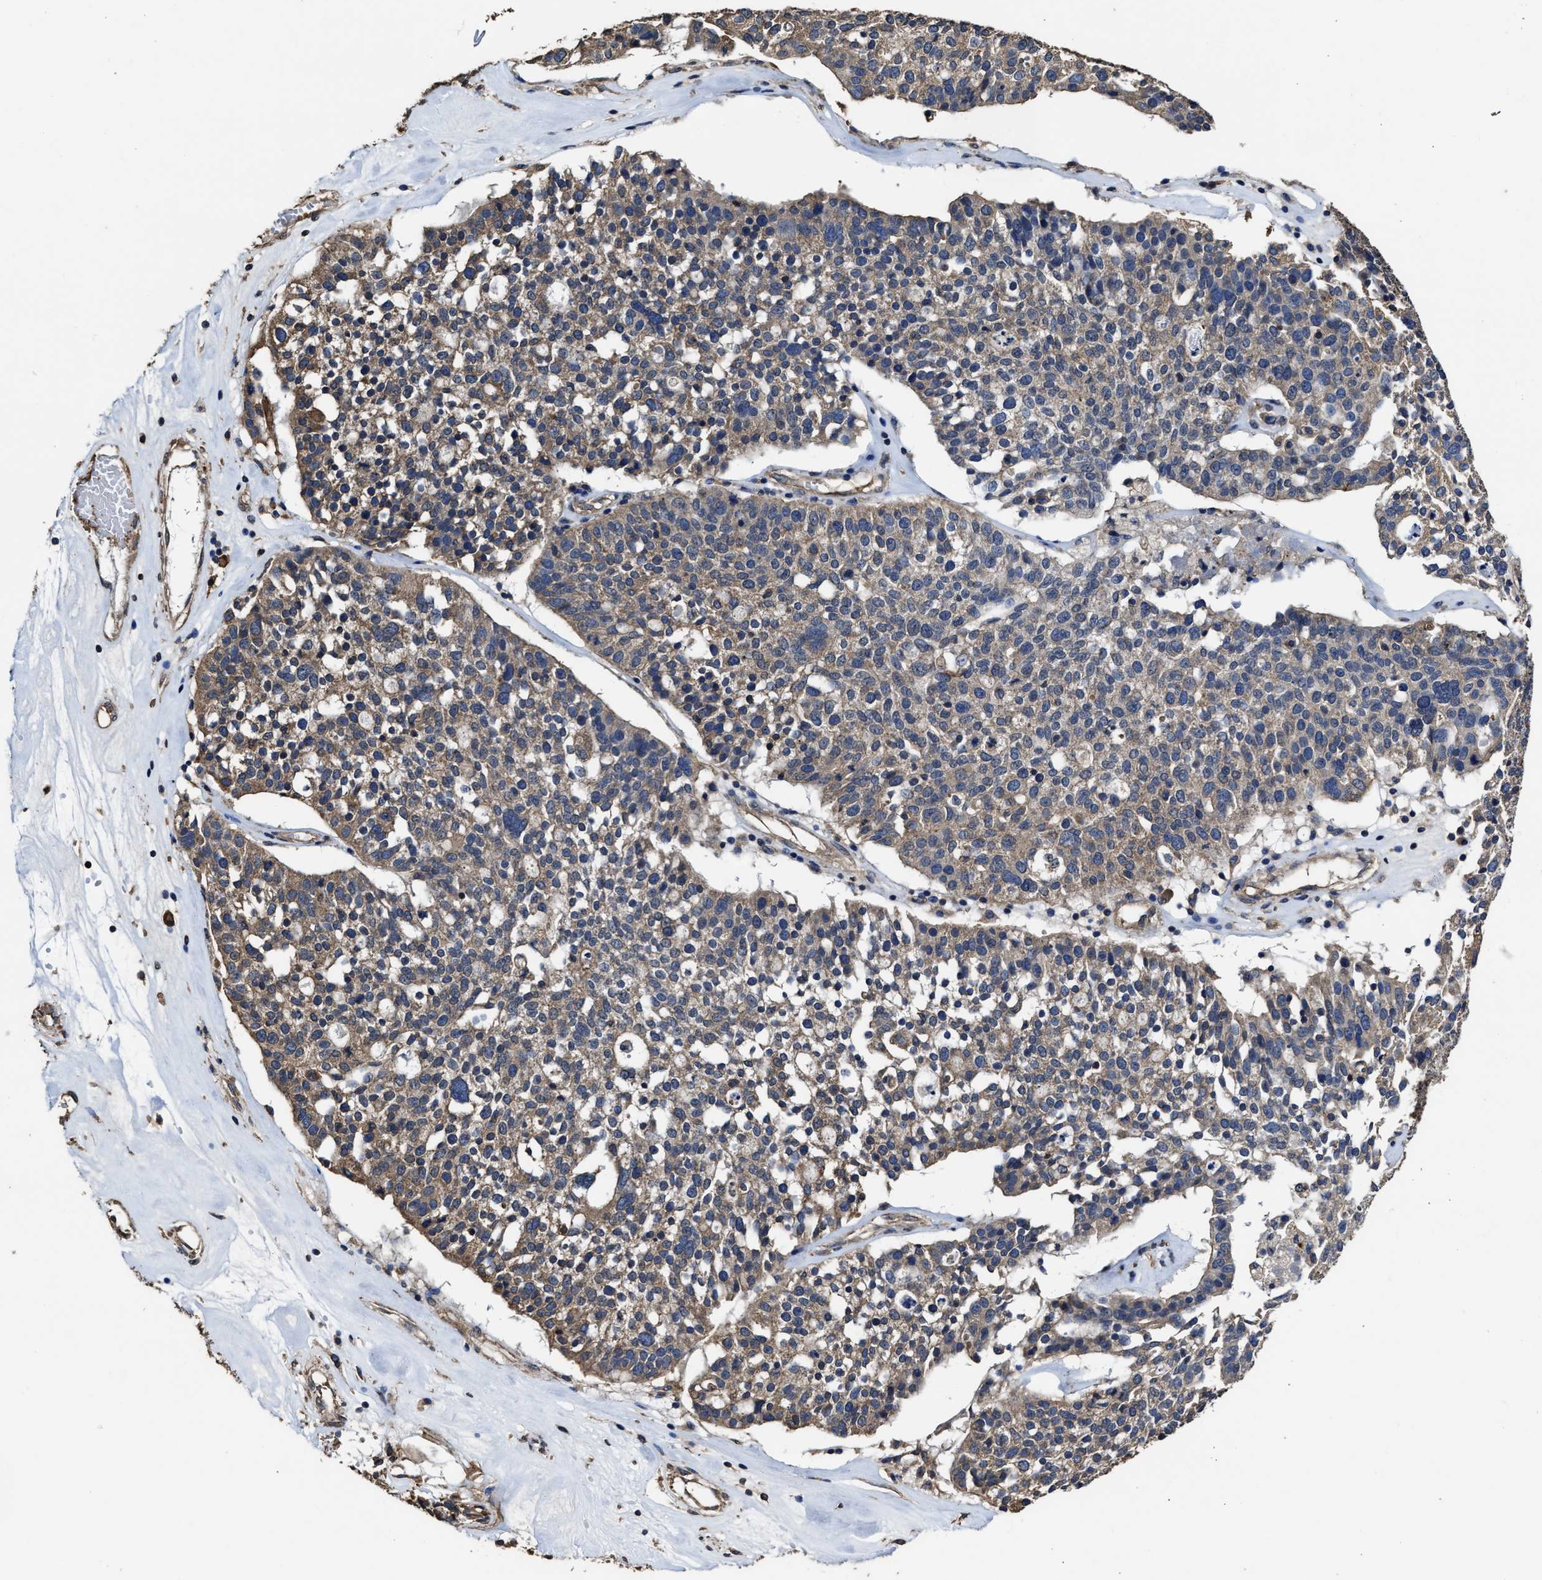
{"staining": {"intensity": "weak", "quantity": ">75%", "location": "cytoplasmic/membranous"}, "tissue": "ovarian cancer", "cell_type": "Tumor cells", "image_type": "cancer", "snomed": [{"axis": "morphology", "description": "Cystadenocarcinoma, serous, NOS"}, {"axis": "topography", "description": "Ovary"}], "caption": "Weak cytoplasmic/membranous positivity is present in about >75% of tumor cells in ovarian cancer (serous cystadenocarcinoma). (DAB IHC with brightfield microscopy, high magnification).", "gene": "SFXN4", "patient": {"sex": "female", "age": 59}}